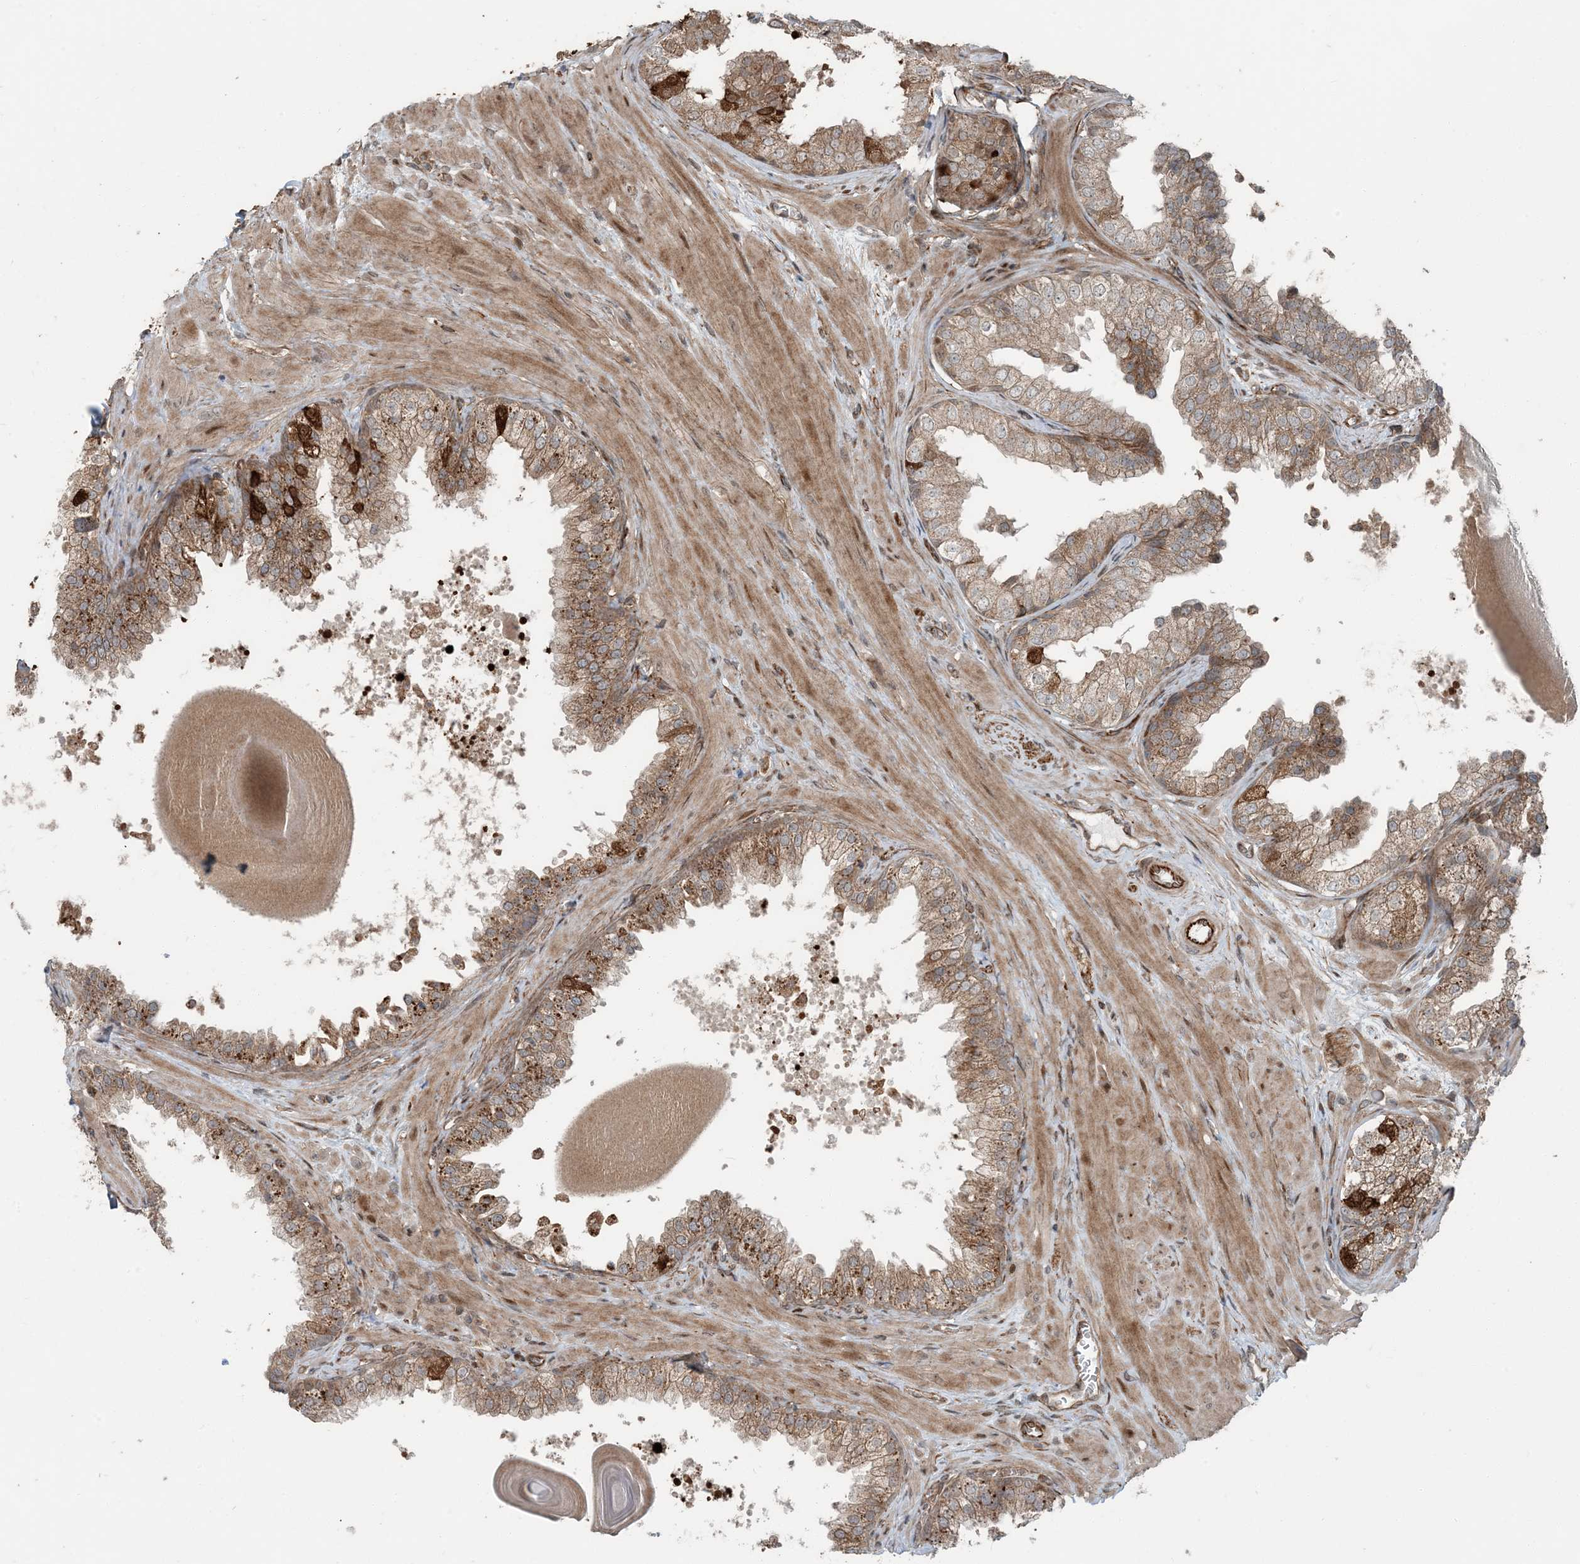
{"staining": {"intensity": "moderate", "quantity": ">75%", "location": "cytoplasmic/membranous"}, "tissue": "prostate", "cell_type": "Glandular cells", "image_type": "normal", "snomed": [{"axis": "morphology", "description": "Normal tissue, NOS"}, {"axis": "topography", "description": "Prostate"}], "caption": "Glandular cells display medium levels of moderate cytoplasmic/membranous expression in about >75% of cells in benign human prostate.", "gene": "EDEM2", "patient": {"sex": "male", "age": 48}}